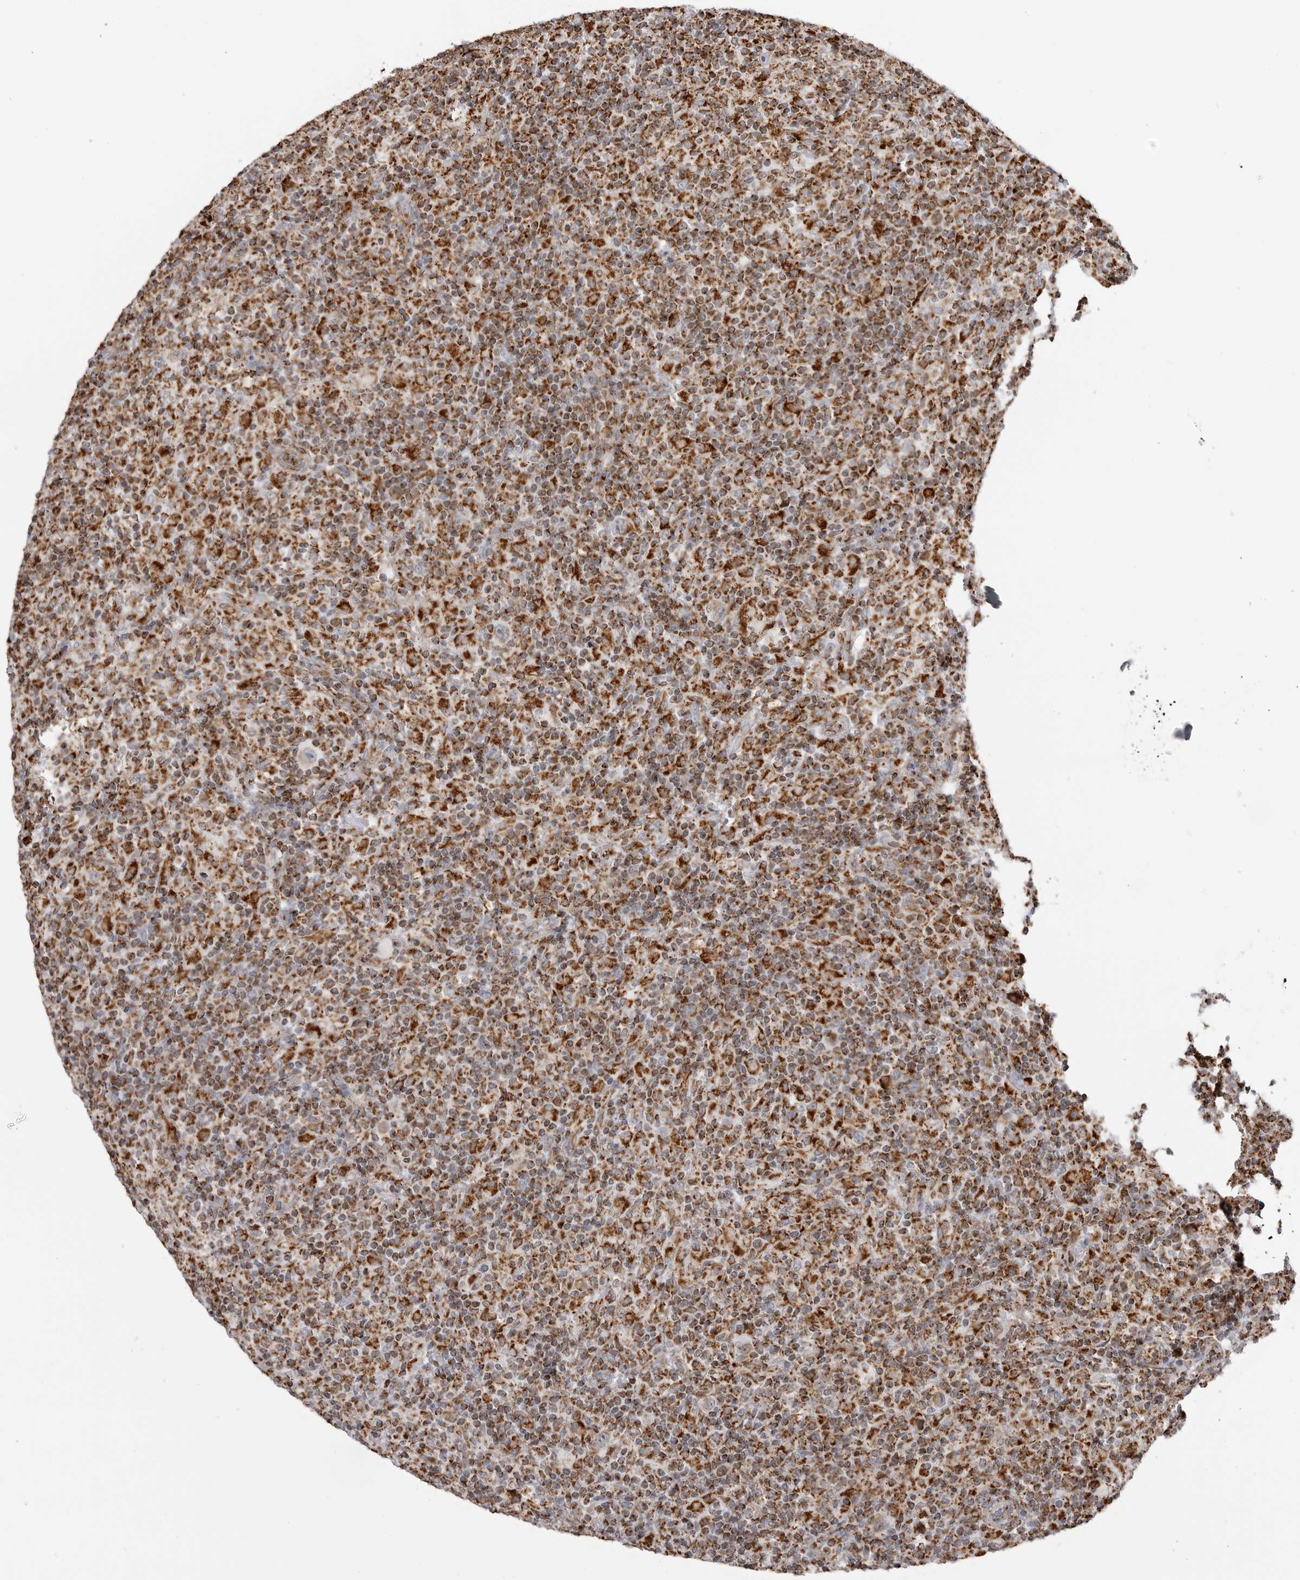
{"staining": {"intensity": "moderate", "quantity": "<25%", "location": "cytoplasmic/membranous"}, "tissue": "lymphoma", "cell_type": "Tumor cells", "image_type": "cancer", "snomed": [{"axis": "morphology", "description": "Hodgkin's disease, NOS"}, {"axis": "topography", "description": "Lymph node"}], "caption": "Protein analysis of lymphoma tissue demonstrates moderate cytoplasmic/membranous positivity in about <25% of tumor cells. (Brightfield microscopy of DAB IHC at high magnification).", "gene": "COX5A", "patient": {"sex": "male", "age": 70}}